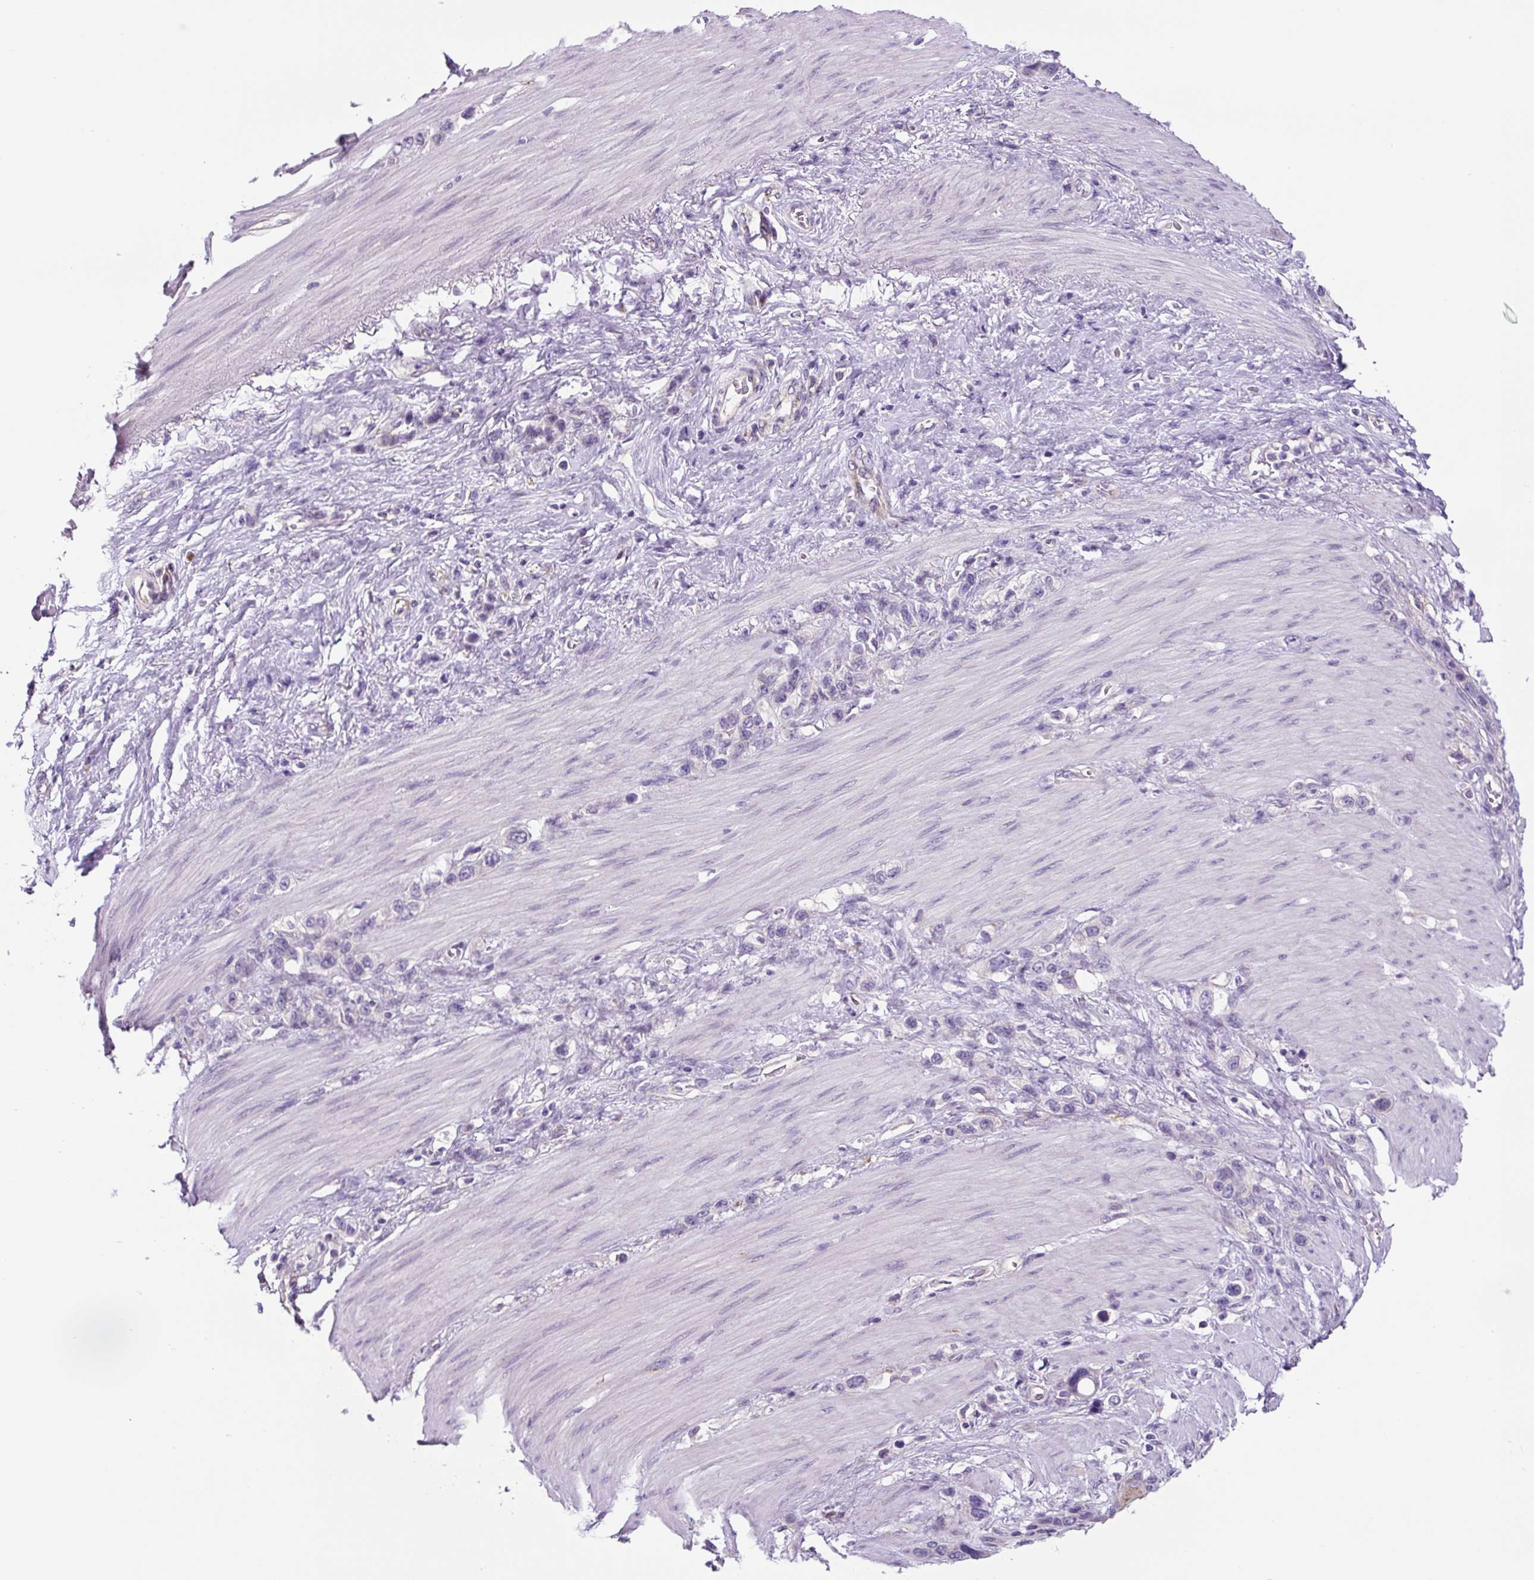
{"staining": {"intensity": "negative", "quantity": "none", "location": "none"}, "tissue": "stomach cancer", "cell_type": "Tumor cells", "image_type": "cancer", "snomed": [{"axis": "morphology", "description": "Adenocarcinoma, NOS"}, {"axis": "morphology", "description": "Adenocarcinoma, High grade"}, {"axis": "topography", "description": "Stomach, upper"}, {"axis": "topography", "description": "Stomach, lower"}], "caption": "Histopathology image shows no significant protein expression in tumor cells of stomach cancer.", "gene": "GORASP1", "patient": {"sex": "female", "age": 65}}